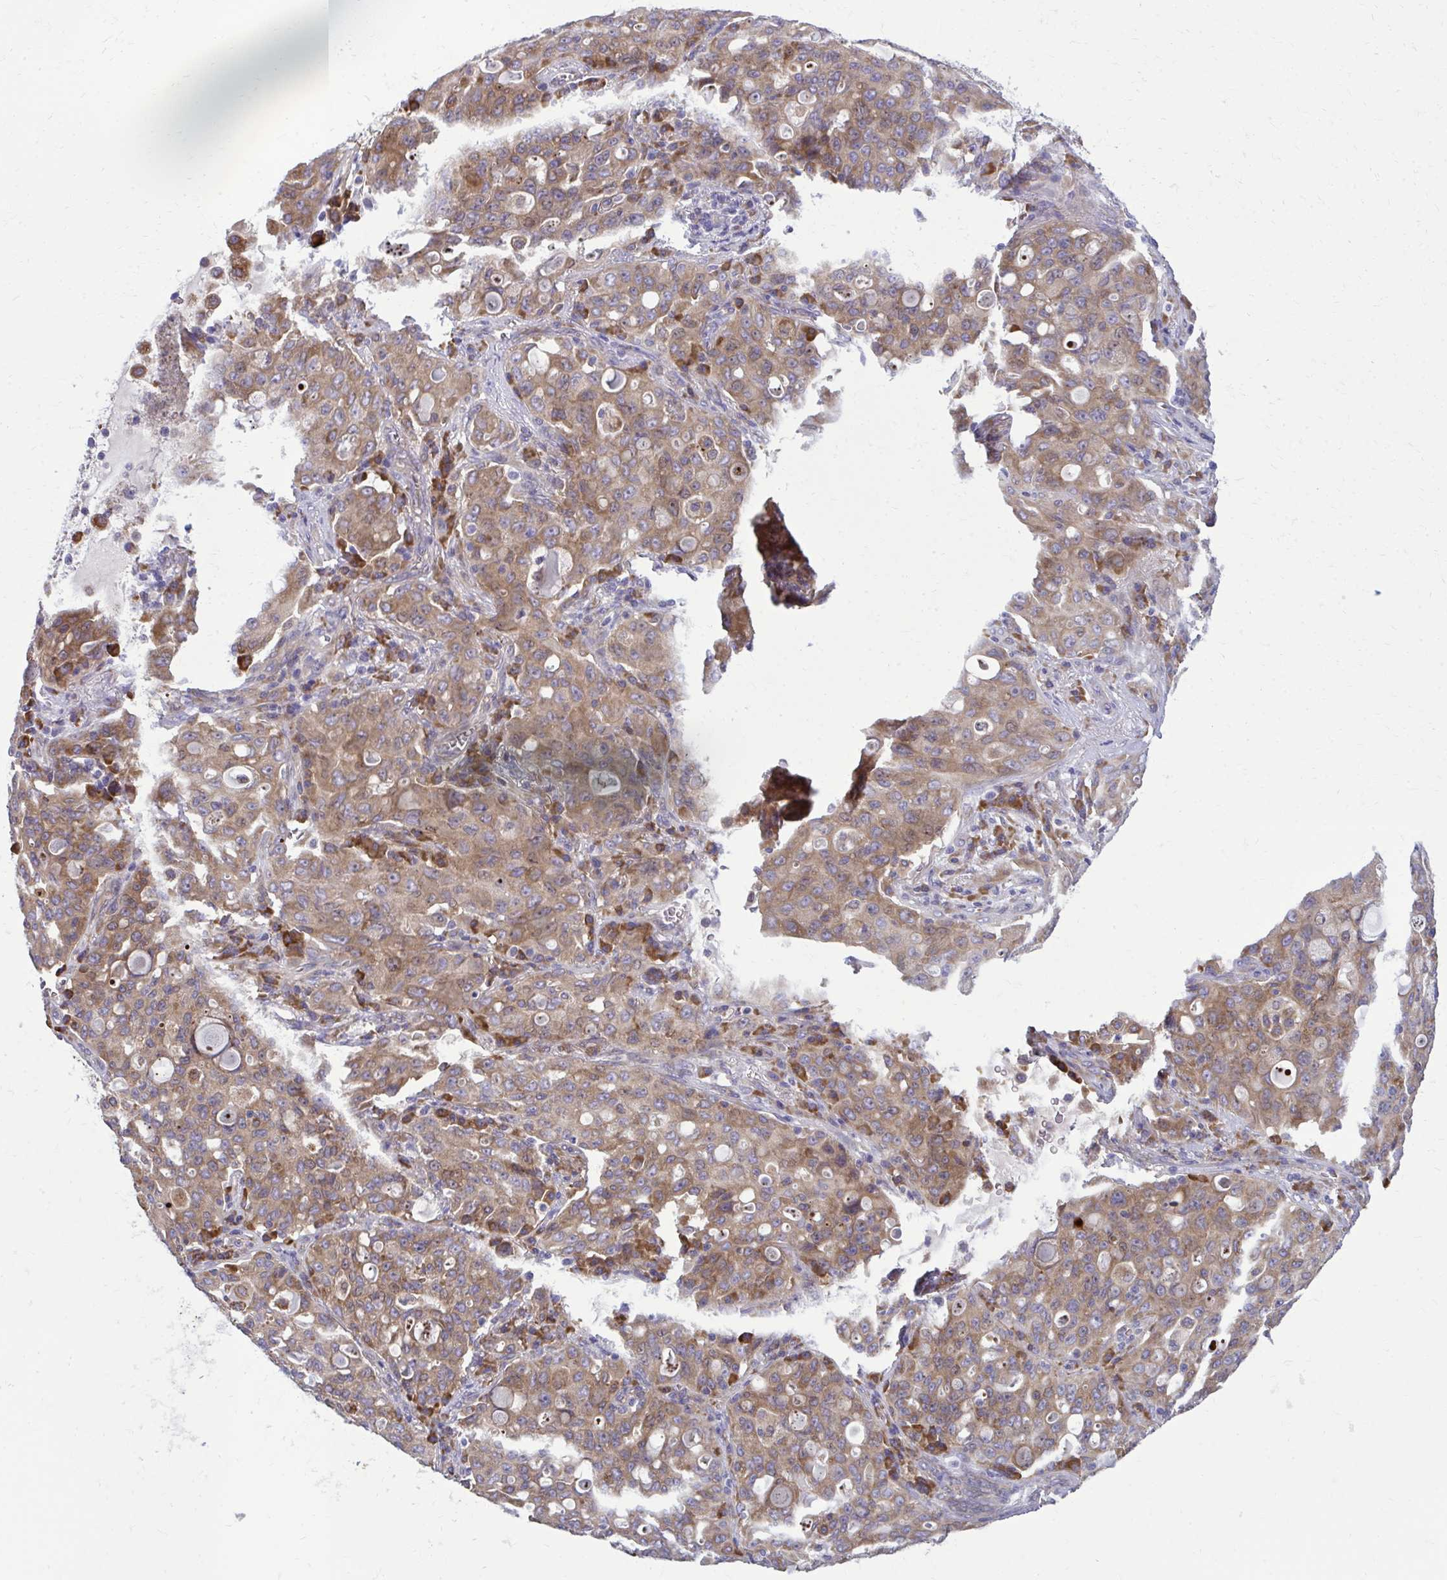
{"staining": {"intensity": "moderate", "quantity": ">75%", "location": "cytoplasmic/membranous"}, "tissue": "lung cancer", "cell_type": "Tumor cells", "image_type": "cancer", "snomed": [{"axis": "morphology", "description": "Adenocarcinoma, NOS"}, {"axis": "topography", "description": "Lung"}], "caption": "Protein expression by immunohistochemistry shows moderate cytoplasmic/membranous positivity in about >75% of tumor cells in lung adenocarcinoma. (DAB (3,3'-diaminobenzidine) = brown stain, brightfield microscopy at high magnification).", "gene": "CEMP1", "patient": {"sex": "female", "age": 44}}